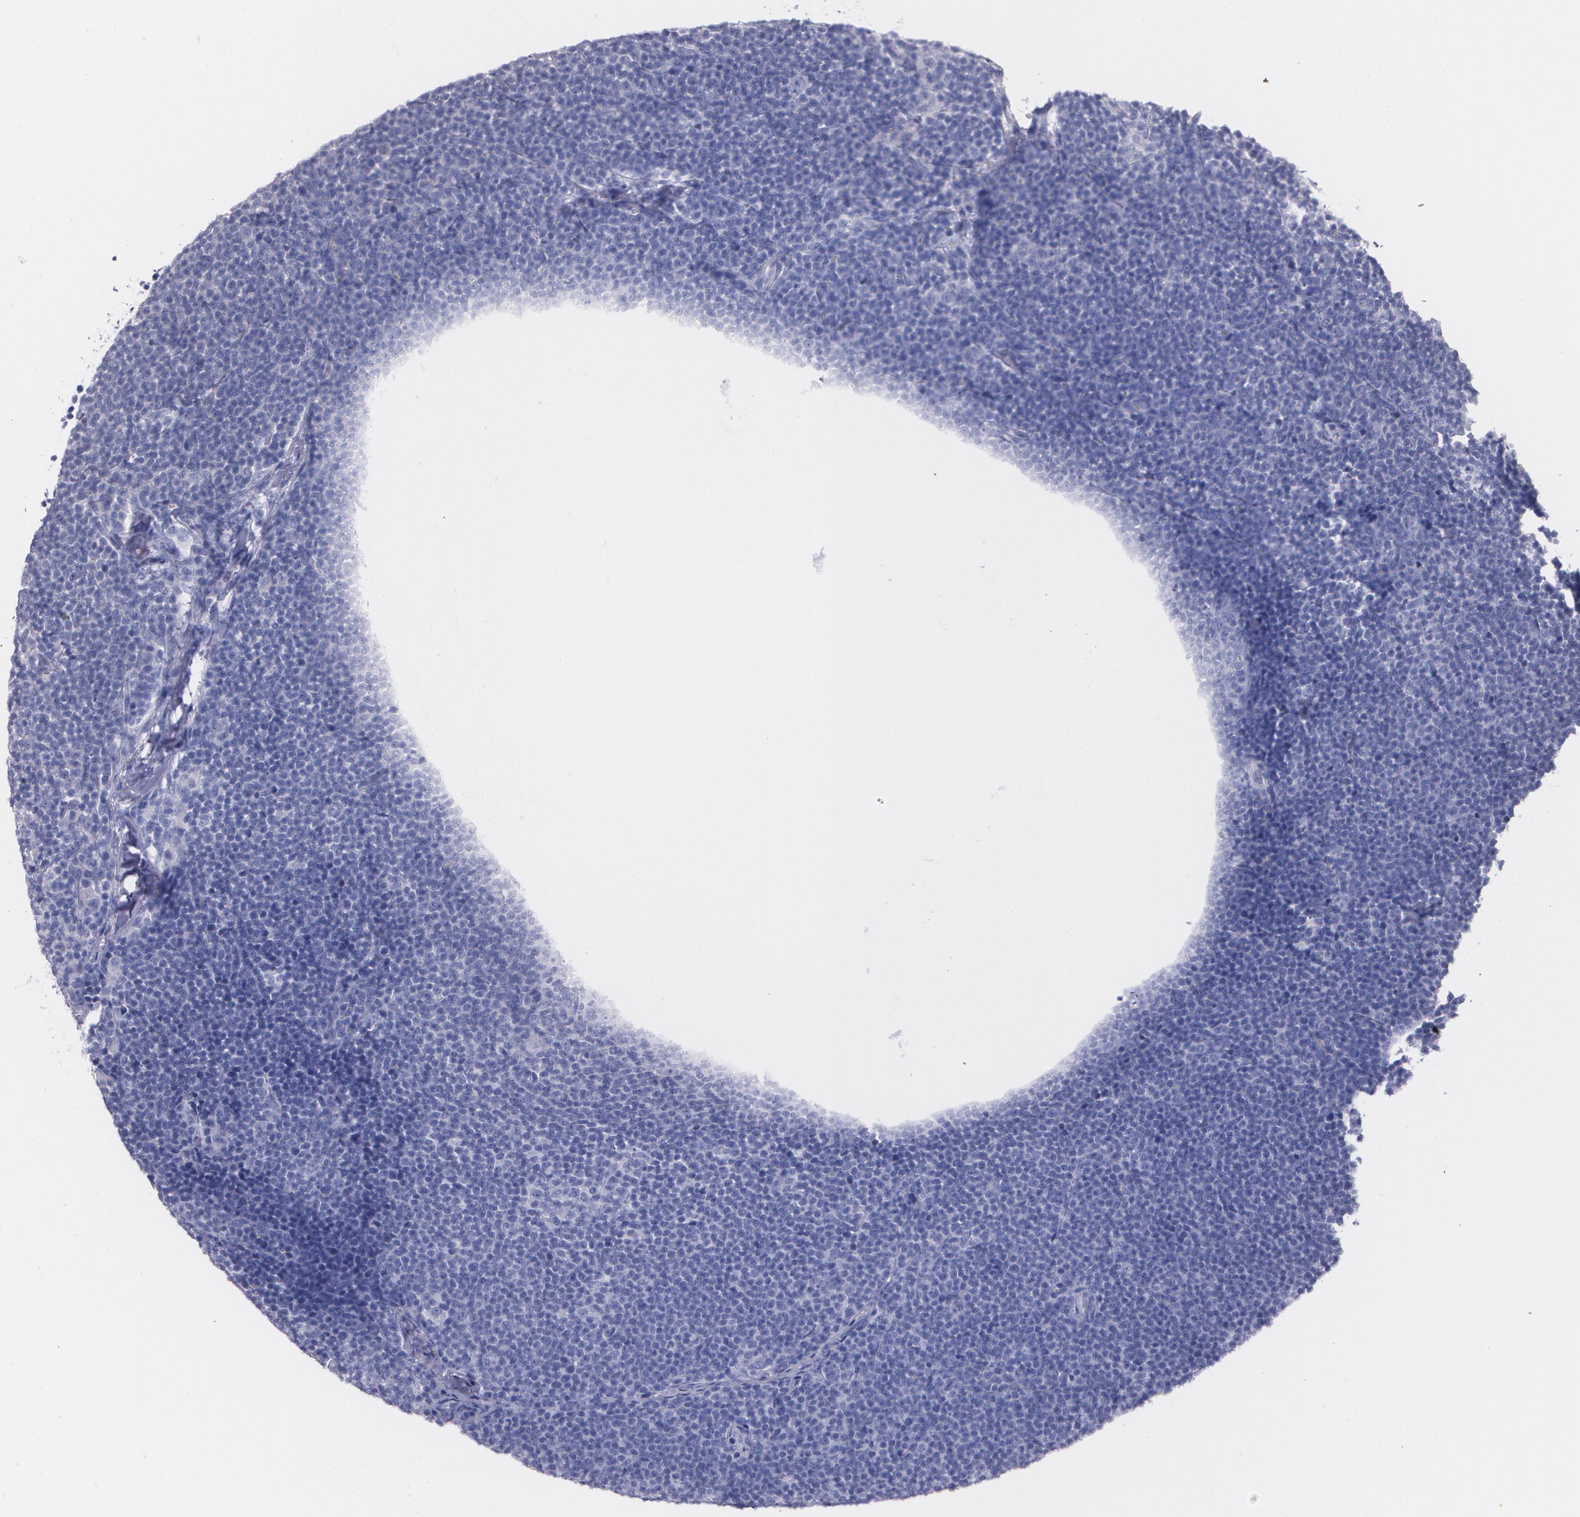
{"staining": {"intensity": "negative", "quantity": "none", "location": "none"}, "tissue": "lymphoma", "cell_type": "Tumor cells", "image_type": "cancer", "snomed": [{"axis": "morphology", "description": "Malignant lymphoma, non-Hodgkin's type, High grade"}, {"axis": "topography", "description": "Lymph node"}], "caption": "This is an IHC micrograph of human high-grade malignant lymphoma, non-Hodgkin's type. There is no staining in tumor cells.", "gene": "IFNGR2", "patient": {"sex": "female", "age": 58}}